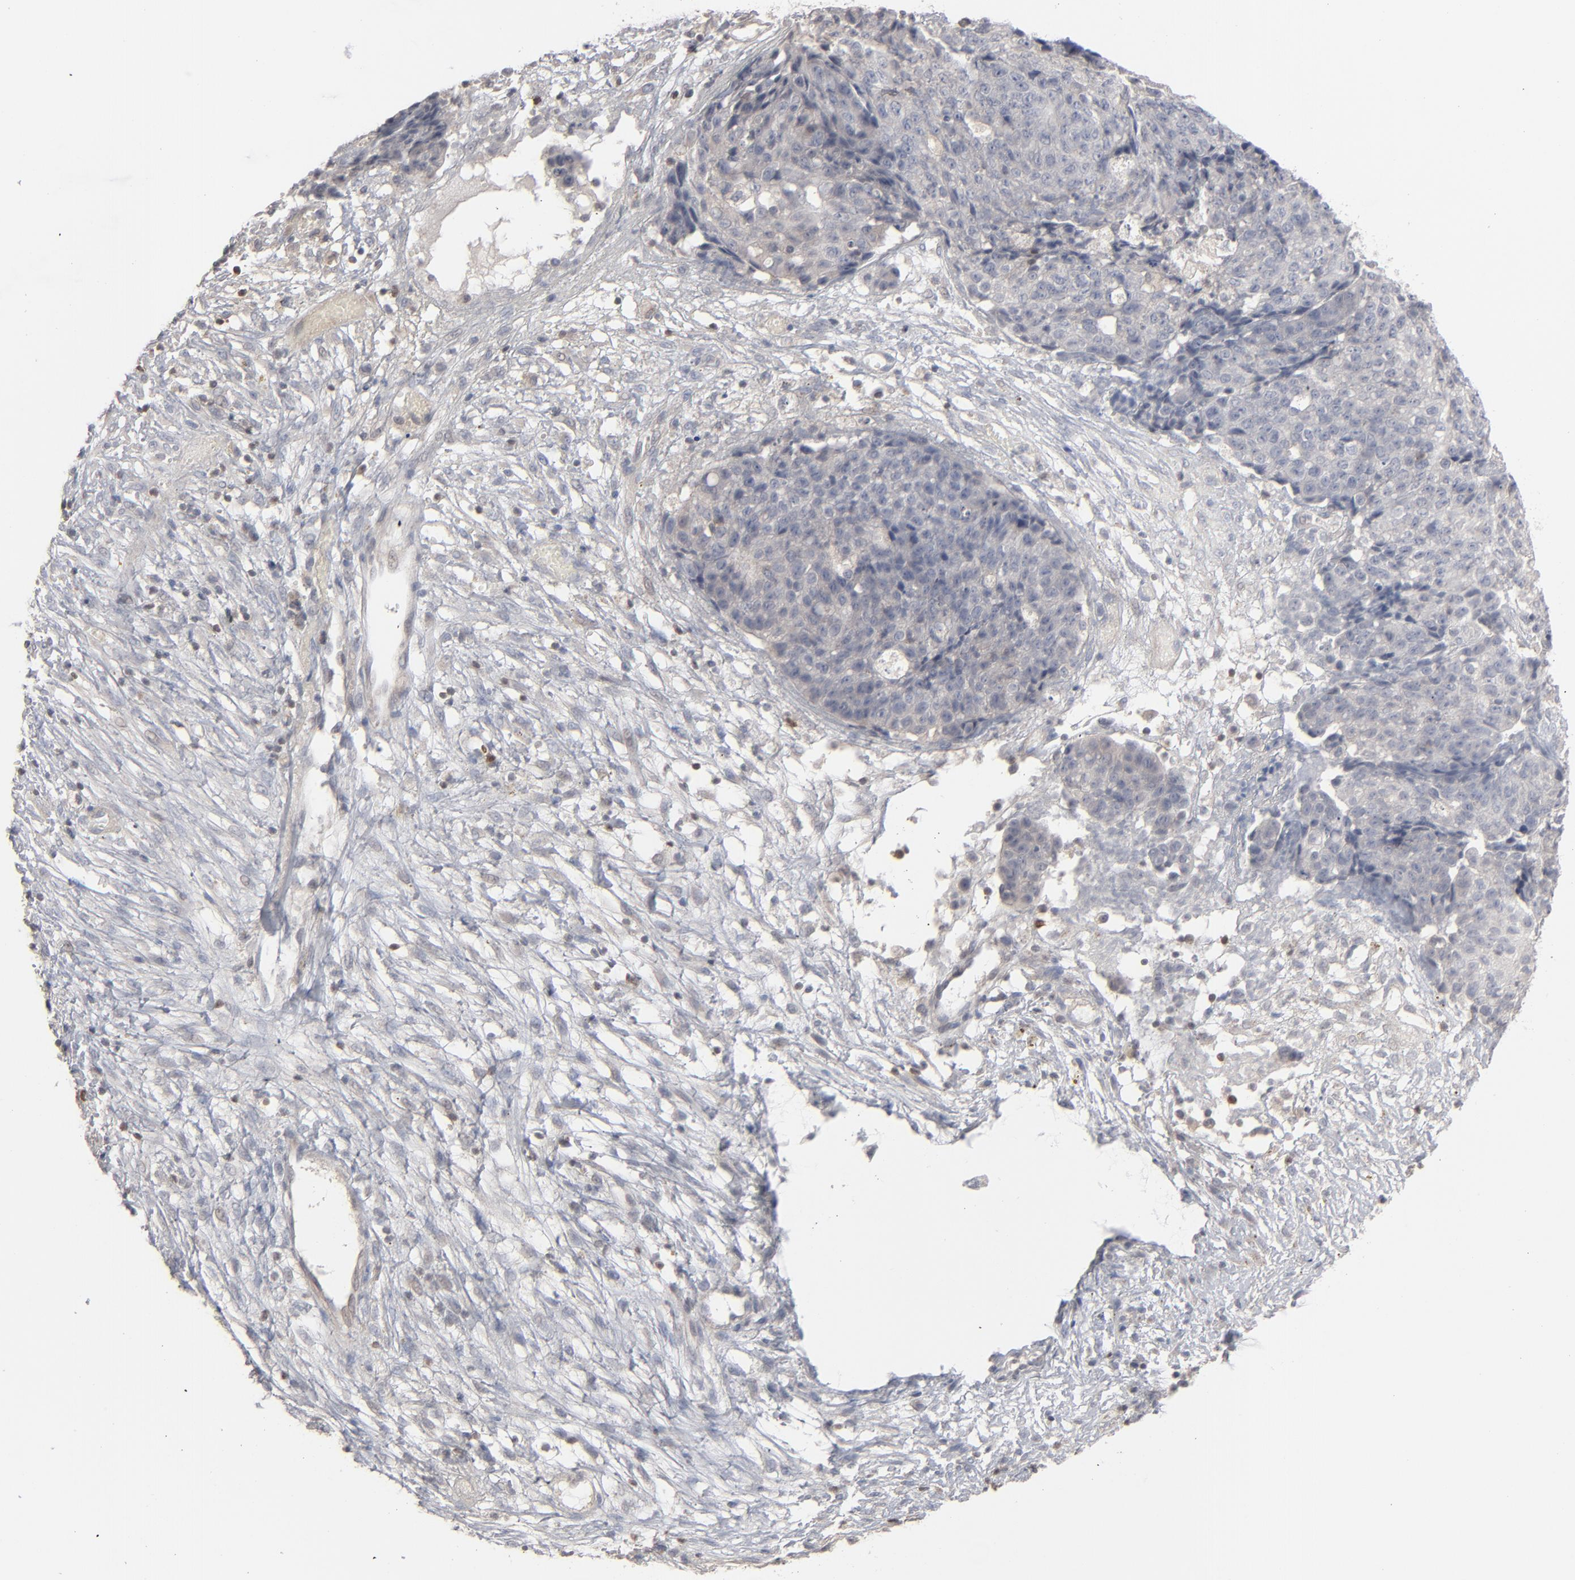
{"staining": {"intensity": "negative", "quantity": "none", "location": "none"}, "tissue": "ovarian cancer", "cell_type": "Tumor cells", "image_type": "cancer", "snomed": [{"axis": "morphology", "description": "Carcinoma, endometroid"}, {"axis": "topography", "description": "Ovary"}], "caption": "A histopathology image of endometroid carcinoma (ovarian) stained for a protein displays no brown staining in tumor cells. (Brightfield microscopy of DAB (3,3'-diaminobenzidine) immunohistochemistry (IHC) at high magnification).", "gene": "STAT4", "patient": {"sex": "female", "age": 42}}